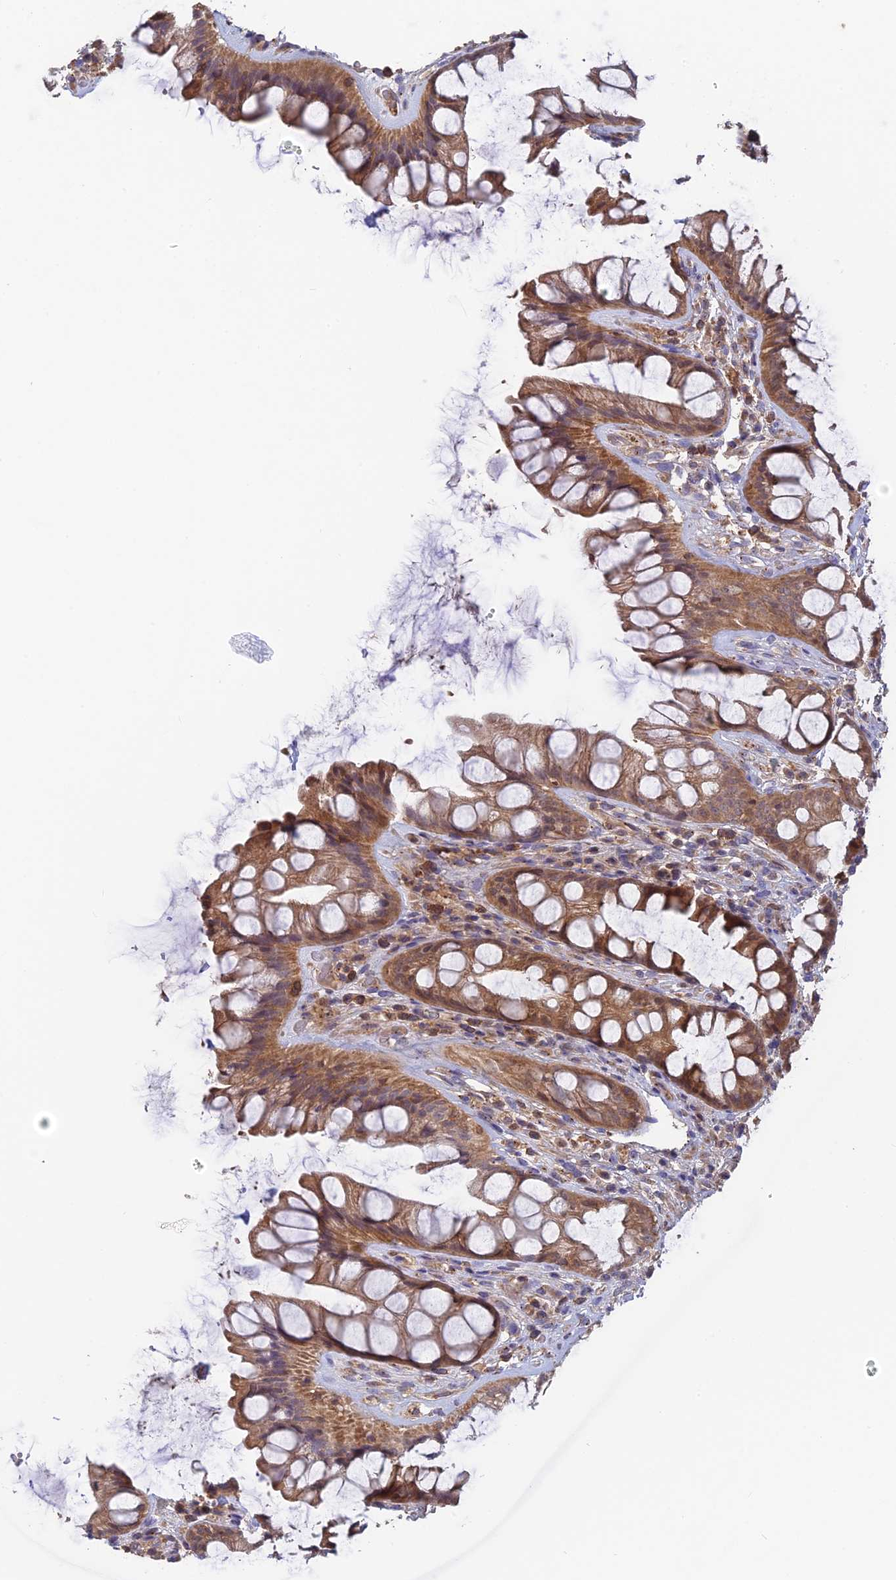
{"staining": {"intensity": "moderate", "quantity": ">75%", "location": "cytoplasmic/membranous"}, "tissue": "rectum", "cell_type": "Glandular cells", "image_type": "normal", "snomed": [{"axis": "morphology", "description": "Normal tissue, NOS"}, {"axis": "topography", "description": "Rectum"}], "caption": "This micrograph exhibits immunohistochemistry (IHC) staining of benign human rectum, with medium moderate cytoplasmic/membranous staining in about >75% of glandular cells.", "gene": "RPIA", "patient": {"sex": "male", "age": 74}}